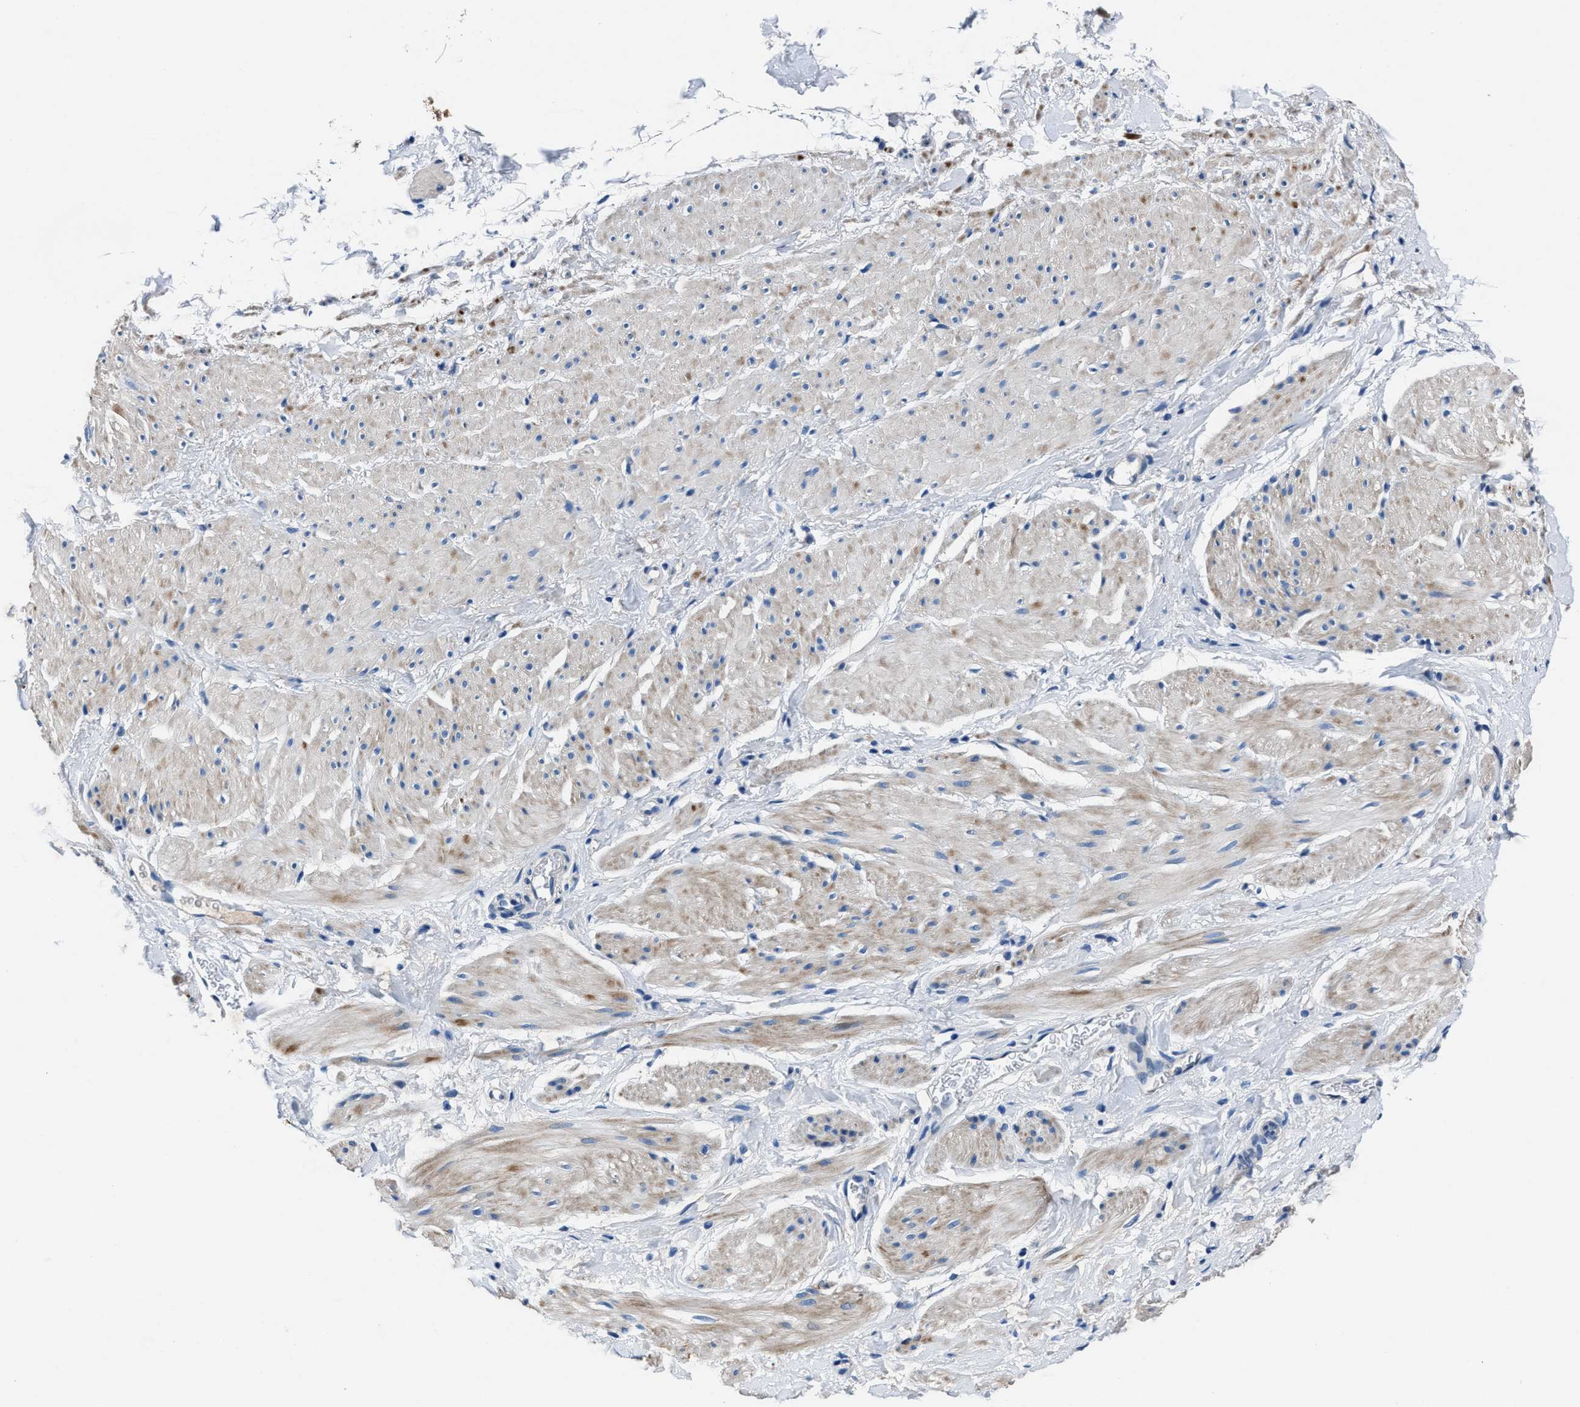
{"staining": {"intensity": "weak", "quantity": "25%-75%", "location": "cytoplasmic/membranous"}, "tissue": "smooth muscle", "cell_type": "Smooth muscle cells", "image_type": "normal", "snomed": [{"axis": "morphology", "description": "Normal tissue, NOS"}, {"axis": "topography", "description": "Smooth muscle"}], "caption": "Smooth muscle stained with immunohistochemistry (IHC) demonstrates weak cytoplasmic/membranous positivity in about 25%-75% of smooth muscle cells. The staining was performed using DAB (3,3'-diaminobenzidine) to visualize the protein expression in brown, while the nuclei were stained in blue with hematoxylin (Magnification: 20x).", "gene": "NACAD", "patient": {"sex": "male", "age": 16}}